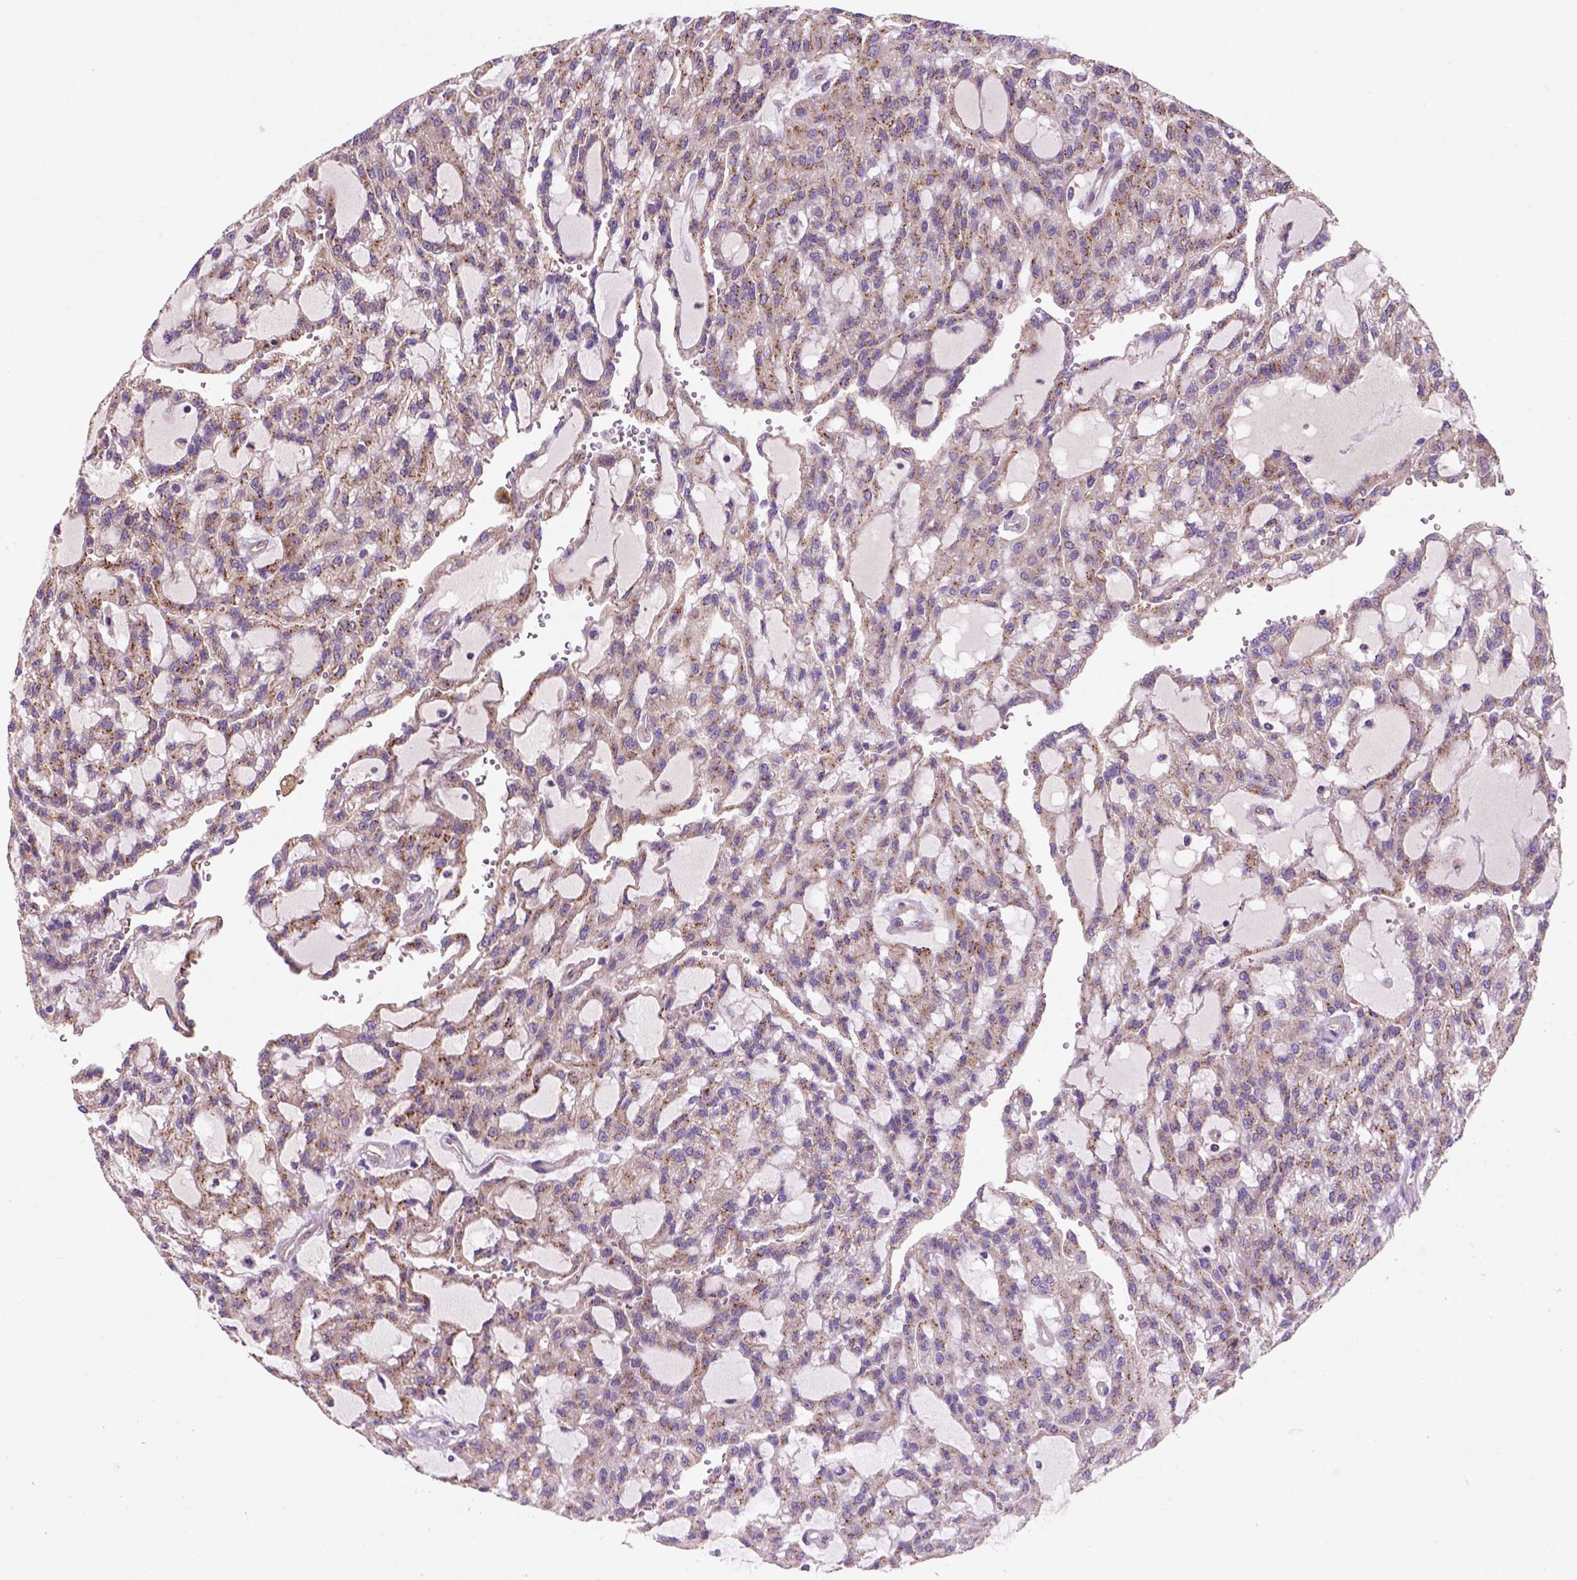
{"staining": {"intensity": "moderate", "quantity": "25%-75%", "location": "cytoplasmic/membranous"}, "tissue": "renal cancer", "cell_type": "Tumor cells", "image_type": "cancer", "snomed": [{"axis": "morphology", "description": "Adenocarcinoma, NOS"}, {"axis": "topography", "description": "Kidney"}], "caption": "Protein staining exhibits moderate cytoplasmic/membranous staining in about 25%-75% of tumor cells in renal cancer. The staining is performed using DAB brown chromogen to label protein expression. The nuclei are counter-stained blue using hematoxylin.", "gene": "WARS2", "patient": {"sex": "male", "age": 63}}